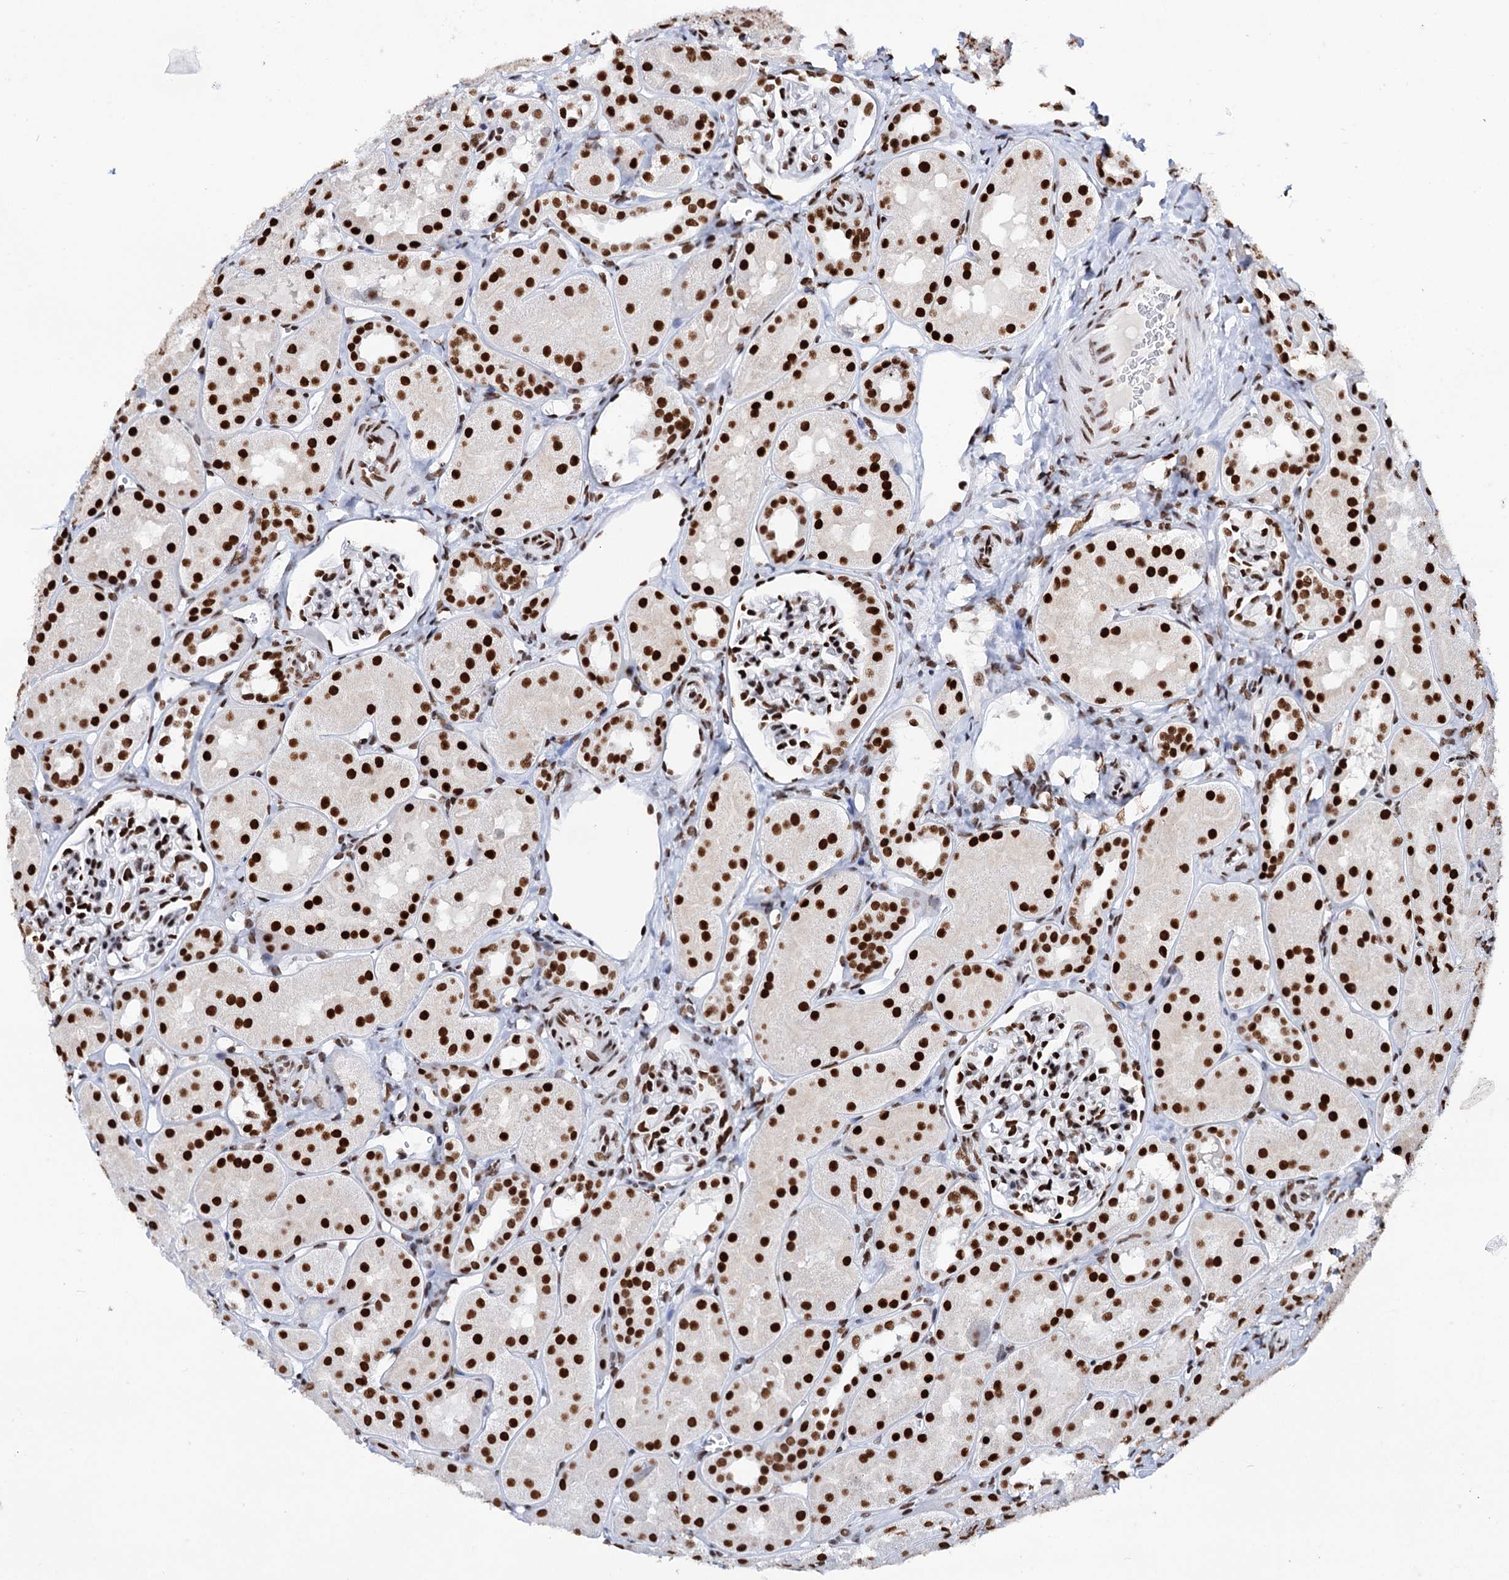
{"staining": {"intensity": "strong", "quantity": ">75%", "location": "nuclear"}, "tissue": "kidney", "cell_type": "Cells in glomeruli", "image_type": "normal", "snomed": [{"axis": "morphology", "description": "Normal tissue, NOS"}, {"axis": "topography", "description": "Kidney"}, {"axis": "topography", "description": "Urinary bladder"}], "caption": "Immunohistochemistry (IHC) histopathology image of normal kidney: human kidney stained using immunohistochemistry (IHC) reveals high levels of strong protein expression localized specifically in the nuclear of cells in glomeruli, appearing as a nuclear brown color.", "gene": "MATR3", "patient": {"sex": "male", "age": 16}}